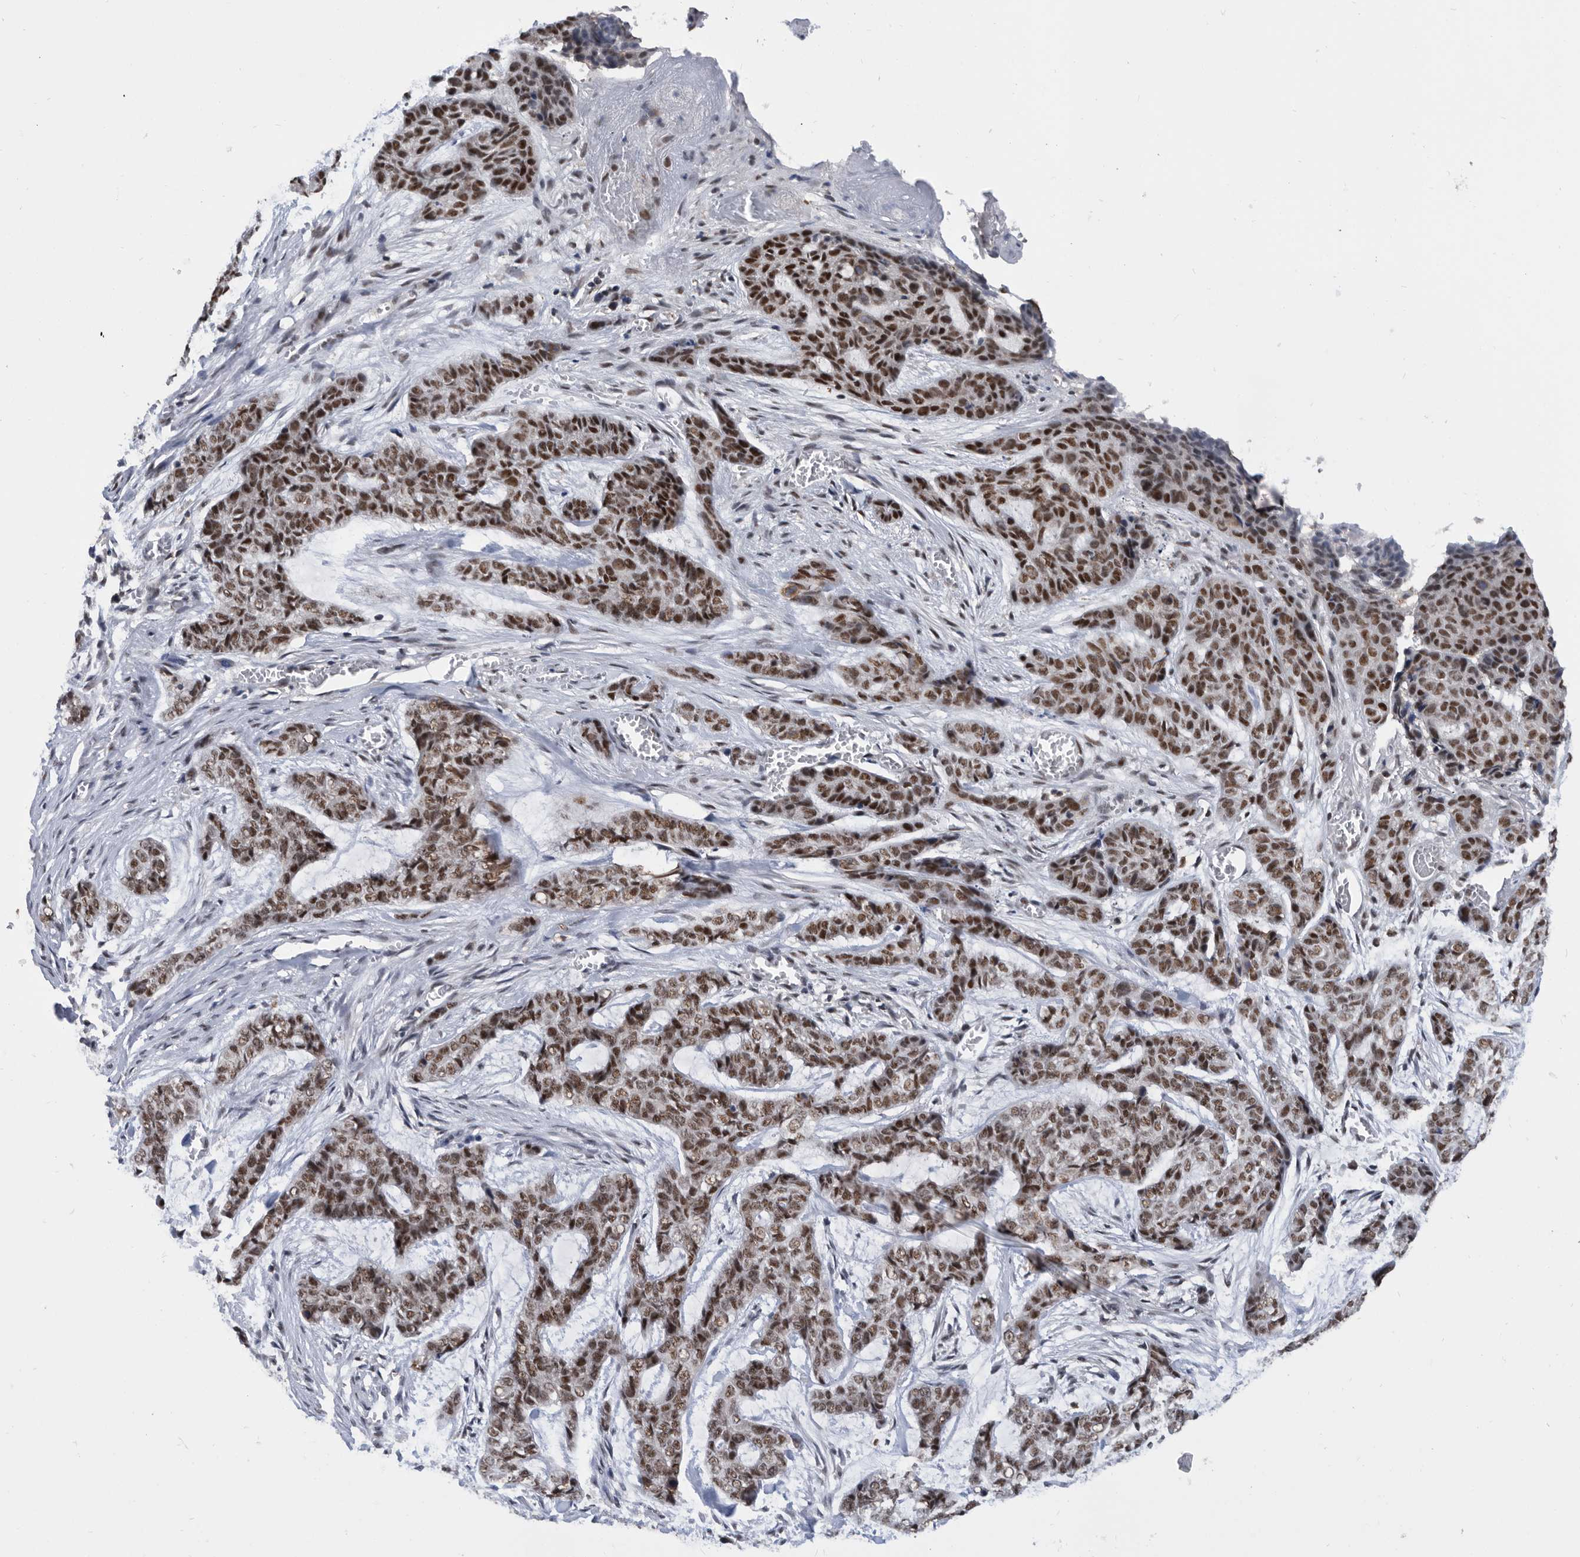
{"staining": {"intensity": "moderate", "quantity": ">75%", "location": "nuclear"}, "tissue": "skin cancer", "cell_type": "Tumor cells", "image_type": "cancer", "snomed": [{"axis": "morphology", "description": "Basal cell carcinoma"}, {"axis": "topography", "description": "Skin"}], "caption": "Protein staining by immunohistochemistry (IHC) reveals moderate nuclear staining in approximately >75% of tumor cells in basal cell carcinoma (skin).", "gene": "ZNF260", "patient": {"sex": "female", "age": 64}}